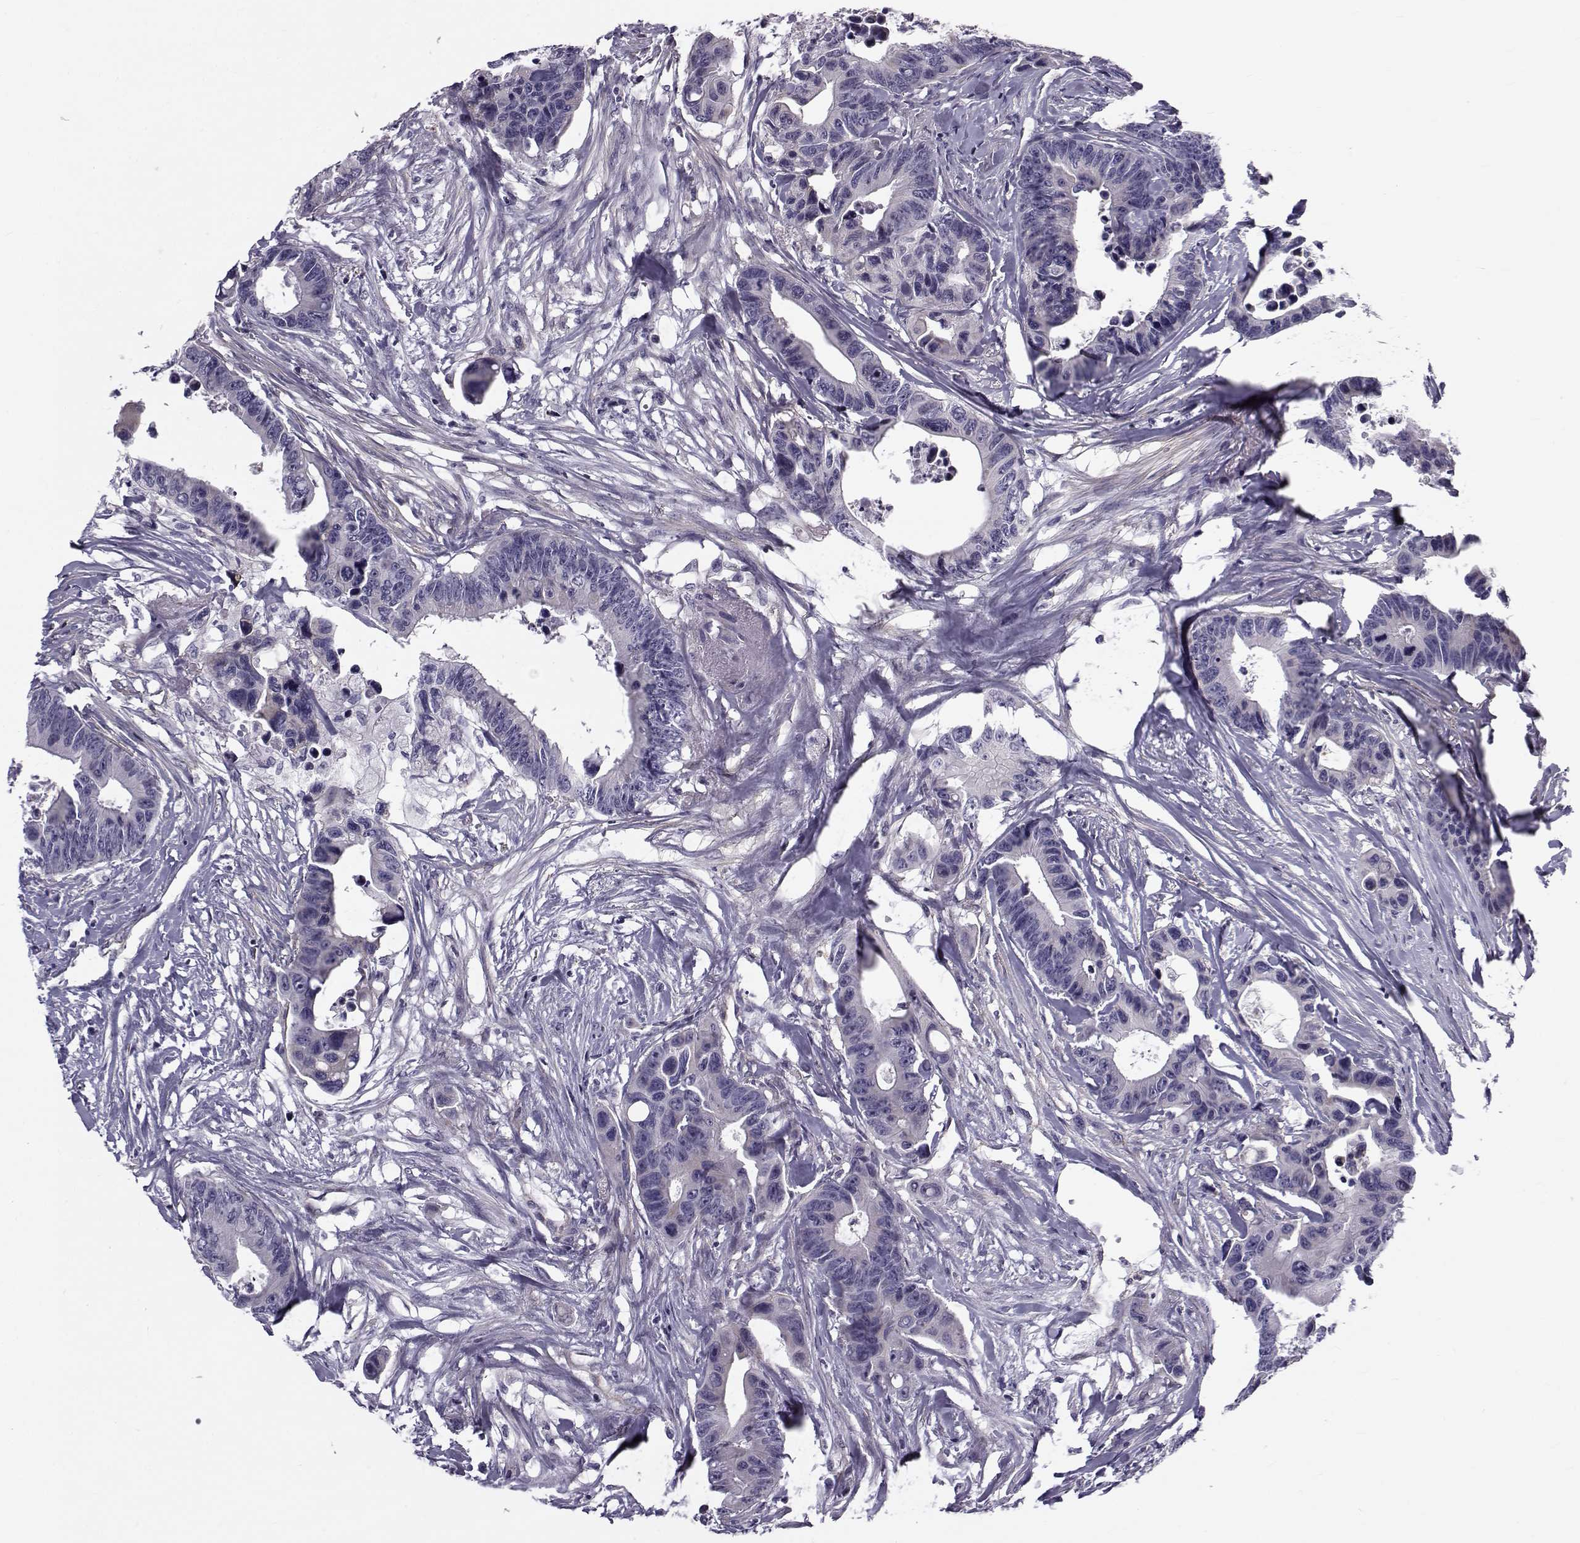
{"staining": {"intensity": "negative", "quantity": "none", "location": "none"}, "tissue": "colorectal cancer", "cell_type": "Tumor cells", "image_type": "cancer", "snomed": [{"axis": "morphology", "description": "Adenocarcinoma, NOS"}, {"axis": "topography", "description": "Colon"}], "caption": "Immunohistochemistry (IHC) of colorectal cancer (adenocarcinoma) displays no positivity in tumor cells.", "gene": "LRRC27", "patient": {"sex": "female", "age": 87}}